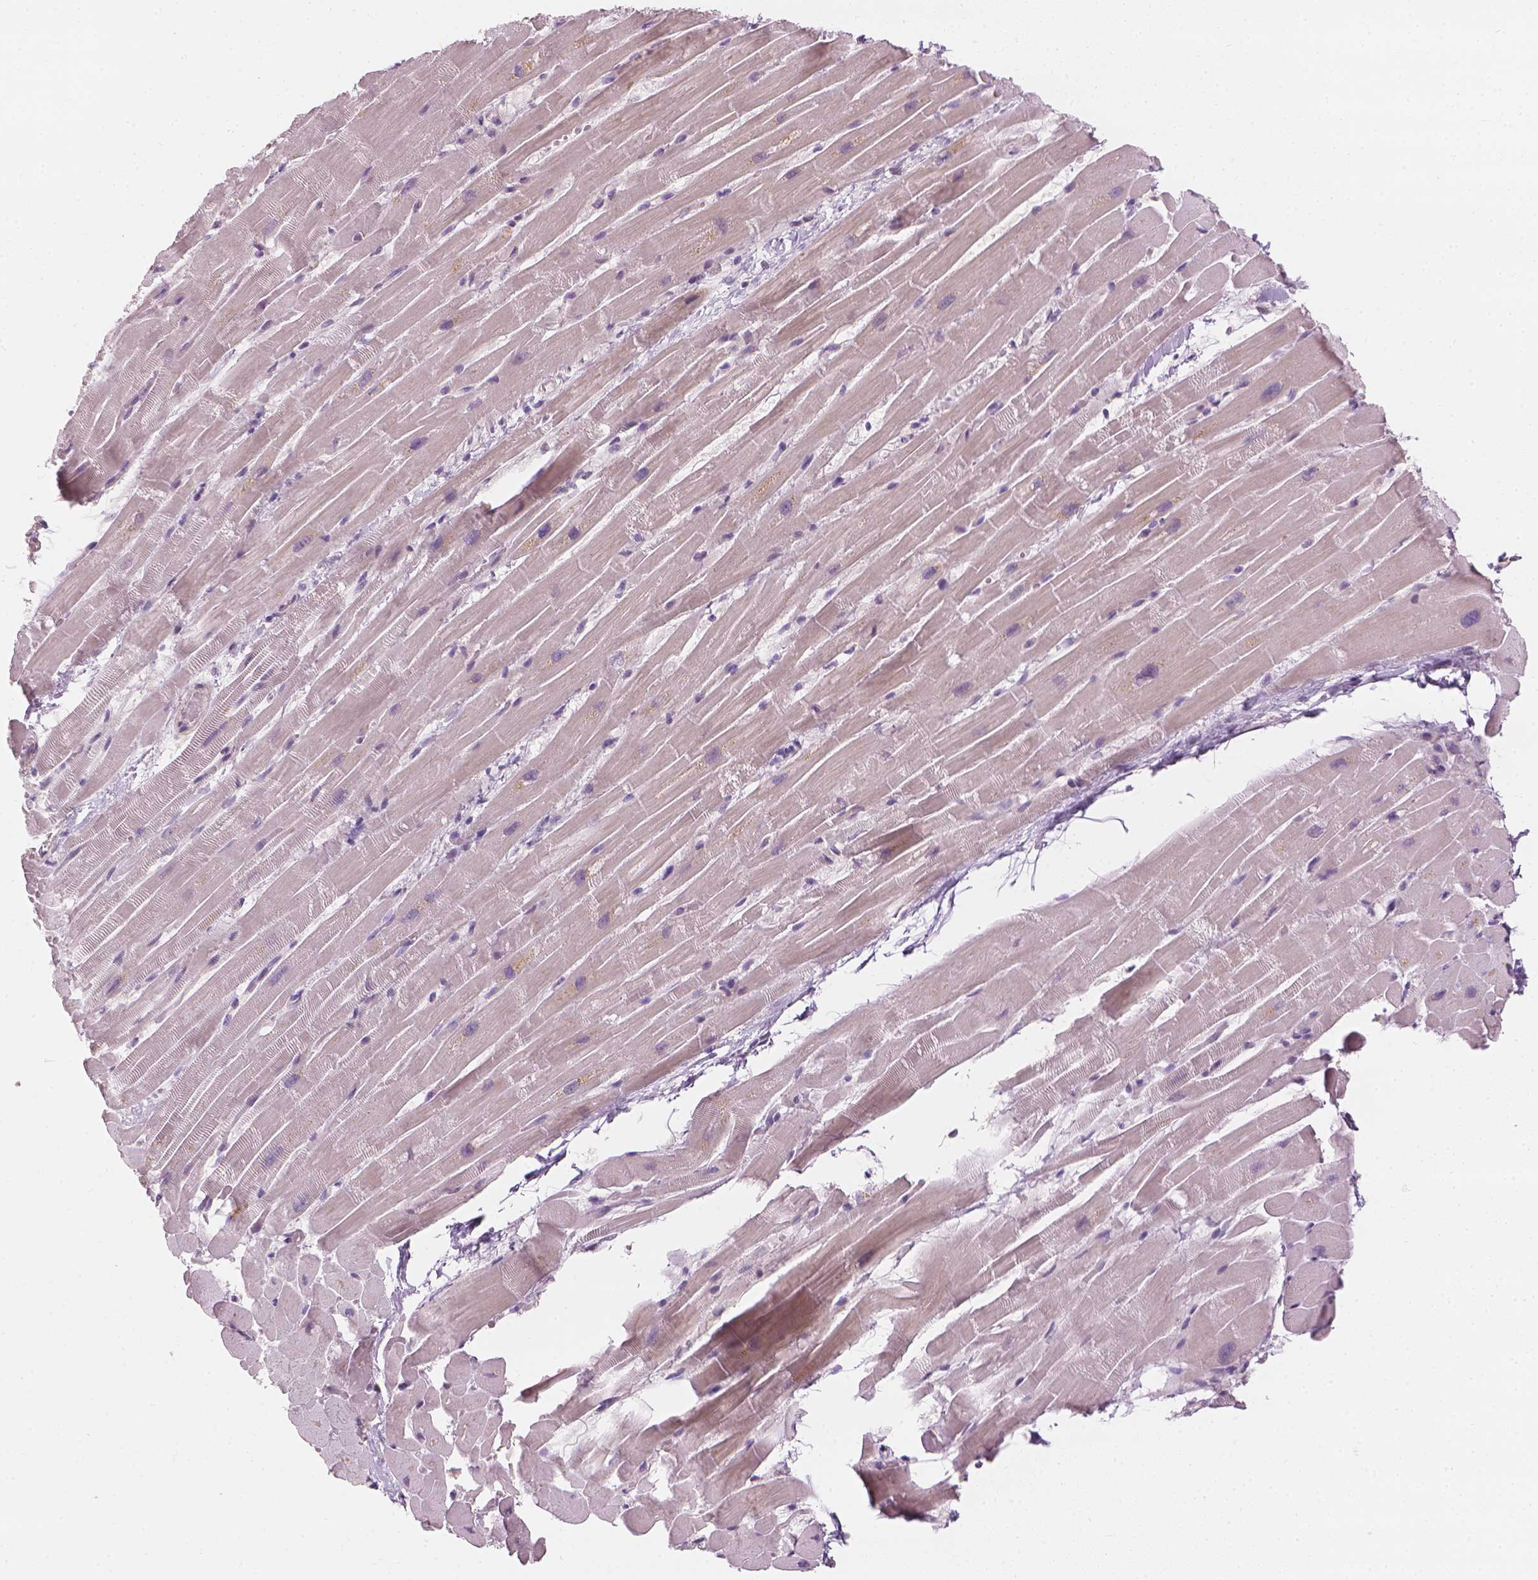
{"staining": {"intensity": "negative", "quantity": "none", "location": "none"}, "tissue": "heart muscle", "cell_type": "Cardiomyocytes", "image_type": "normal", "snomed": [{"axis": "morphology", "description": "Normal tissue, NOS"}, {"axis": "topography", "description": "Heart"}], "caption": "DAB (3,3'-diaminobenzidine) immunohistochemical staining of benign heart muscle exhibits no significant positivity in cardiomyocytes.", "gene": "SAXO2", "patient": {"sex": "male", "age": 37}}